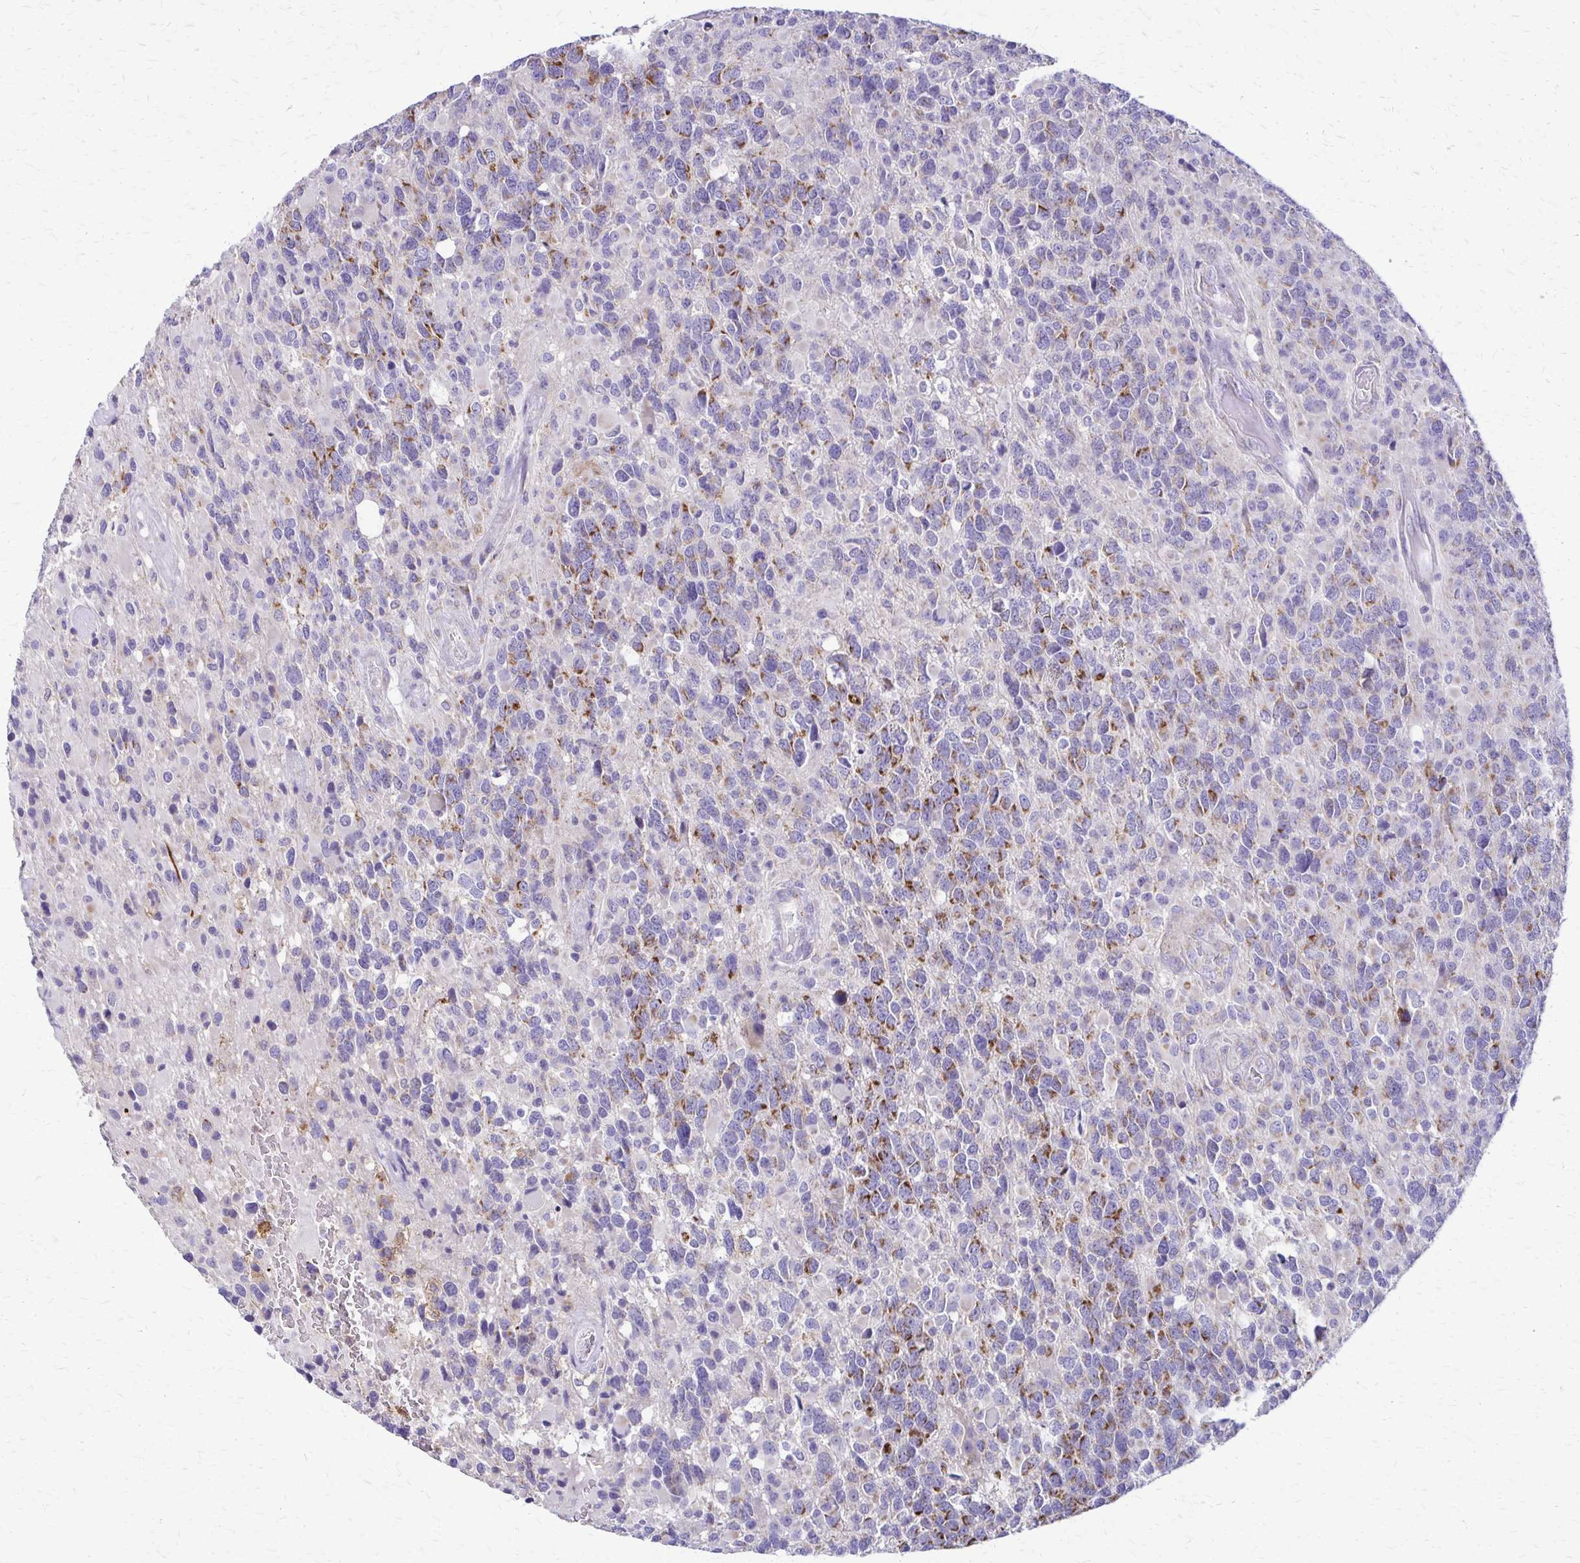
{"staining": {"intensity": "moderate", "quantity": "25%-75%", "location": "cytoplasmic/membranous"}, "tissue": "glioma", "cell_type": "Tumor cells", "image_type": "cancer", "snomed": [{"axis": "morphology", "description": "Glioma, malignant, High grade"}, {"axis": "topography", "description": "Brain"}], "caption": "Immunohistochemical staining of human malignant glioma (high-grade) shows medium levels of moderate cytoplasmic/membranous staining in about 25%-75% of tumor cells. (DAB IHC with brightfield microscopy, high magnification).", "gene": "SAMD13", "patient": {"sex": "female", "age": 40}}